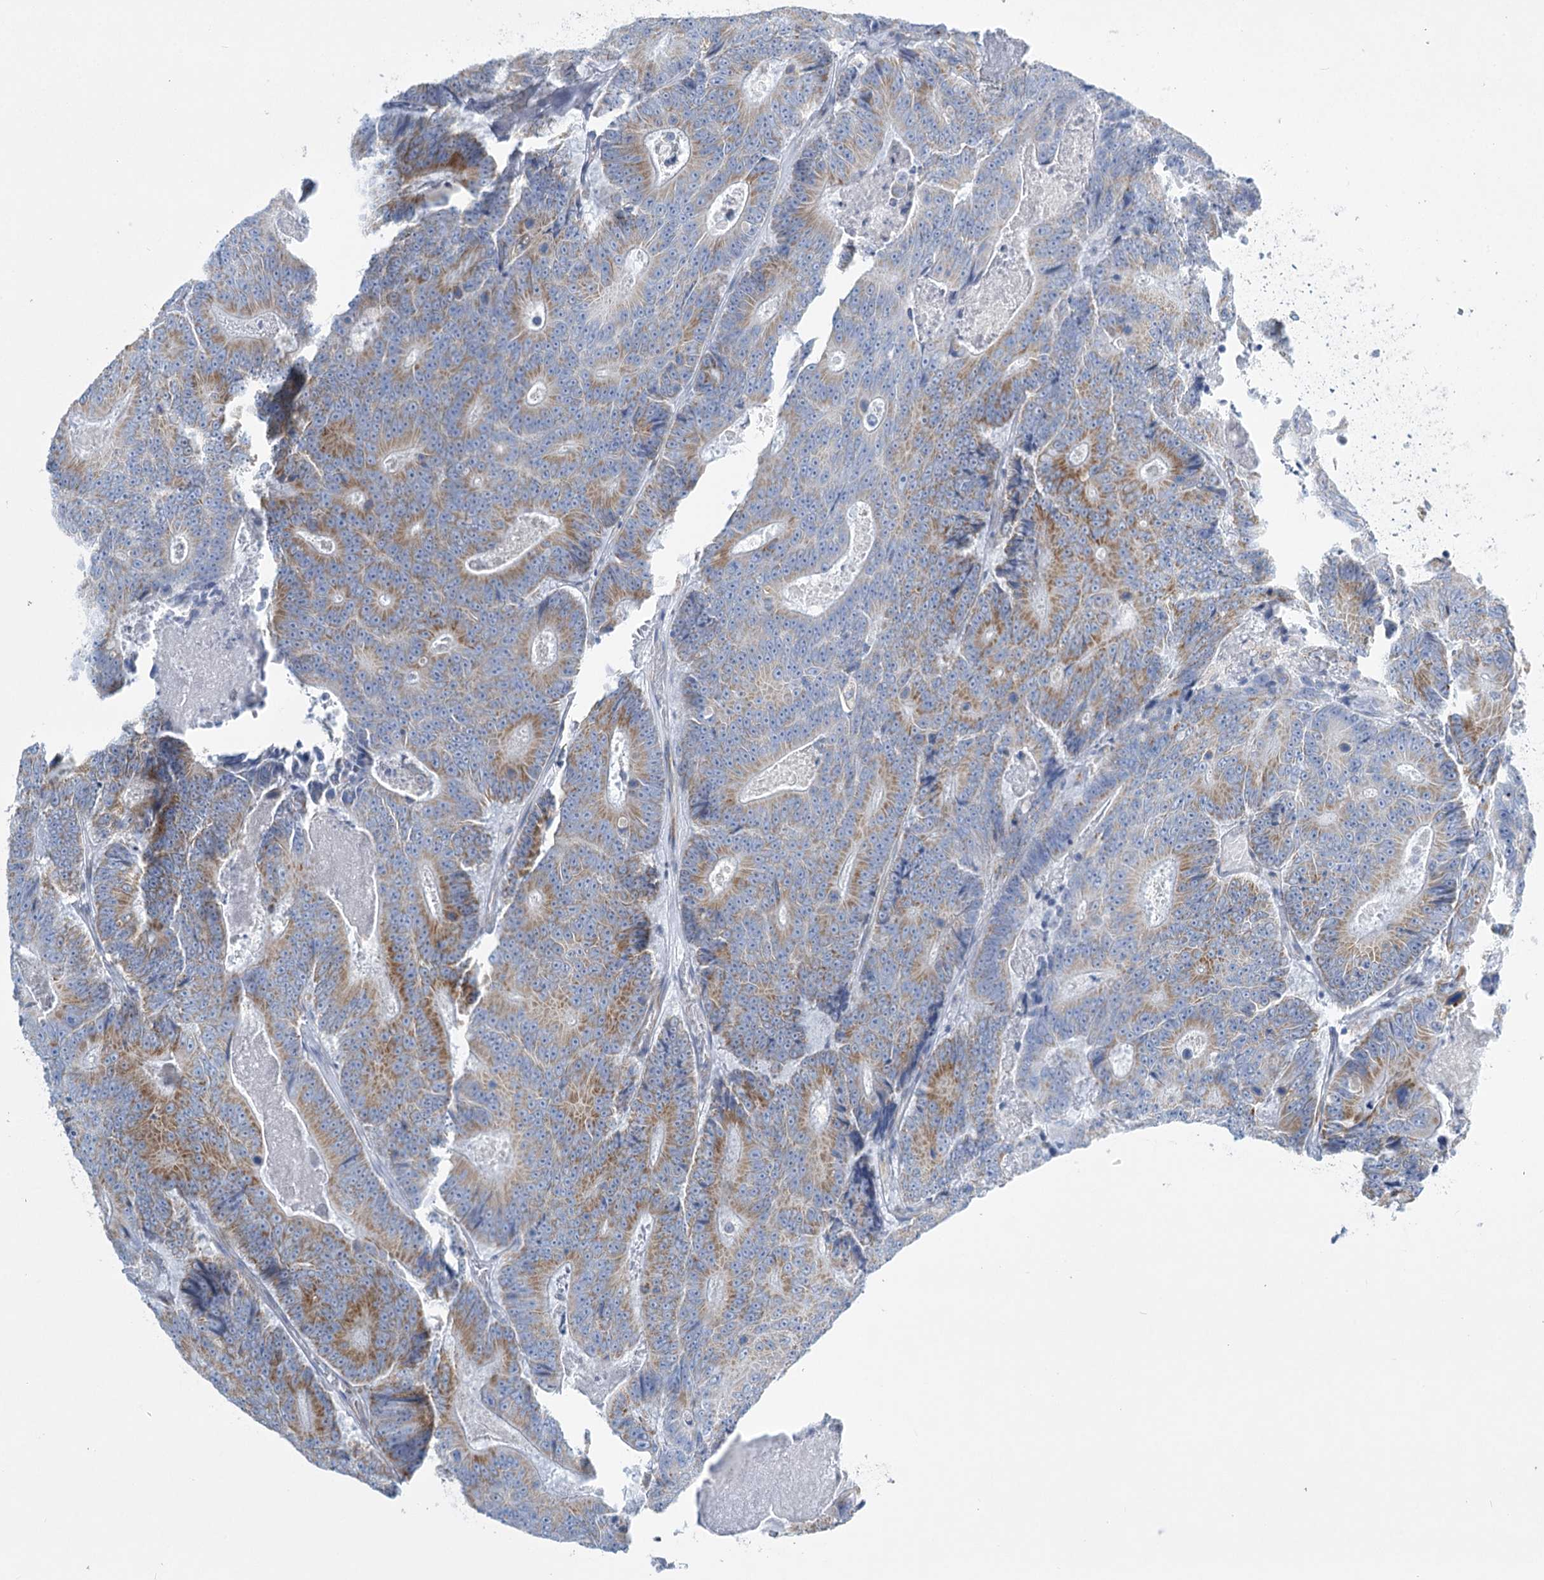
{"staining": {"intensity": "moderate", "quantity": "25%-75%", "location": "cytoplasmic/membranous"}, "tissue": "colorectal cancer", "cell_type": "Tumor cells", "image_type": "cancer", "snomed": [{"axis": "morphology", "description": "Adenocarcinoma, NOS"}, {"axis": "topography", "description": "Colon"}], "caption": "Colorectal adenocarcinoma was stained to show a protein in brown. There is medium levels of moderate cytoplasmic/membranous positivity in about 25%-75% of tumor cells. The protein is shown in brown color, while the nuclei are stained blue.", "gene": "DHTKD1", "patient": {"sex": "male", "age": 83}}